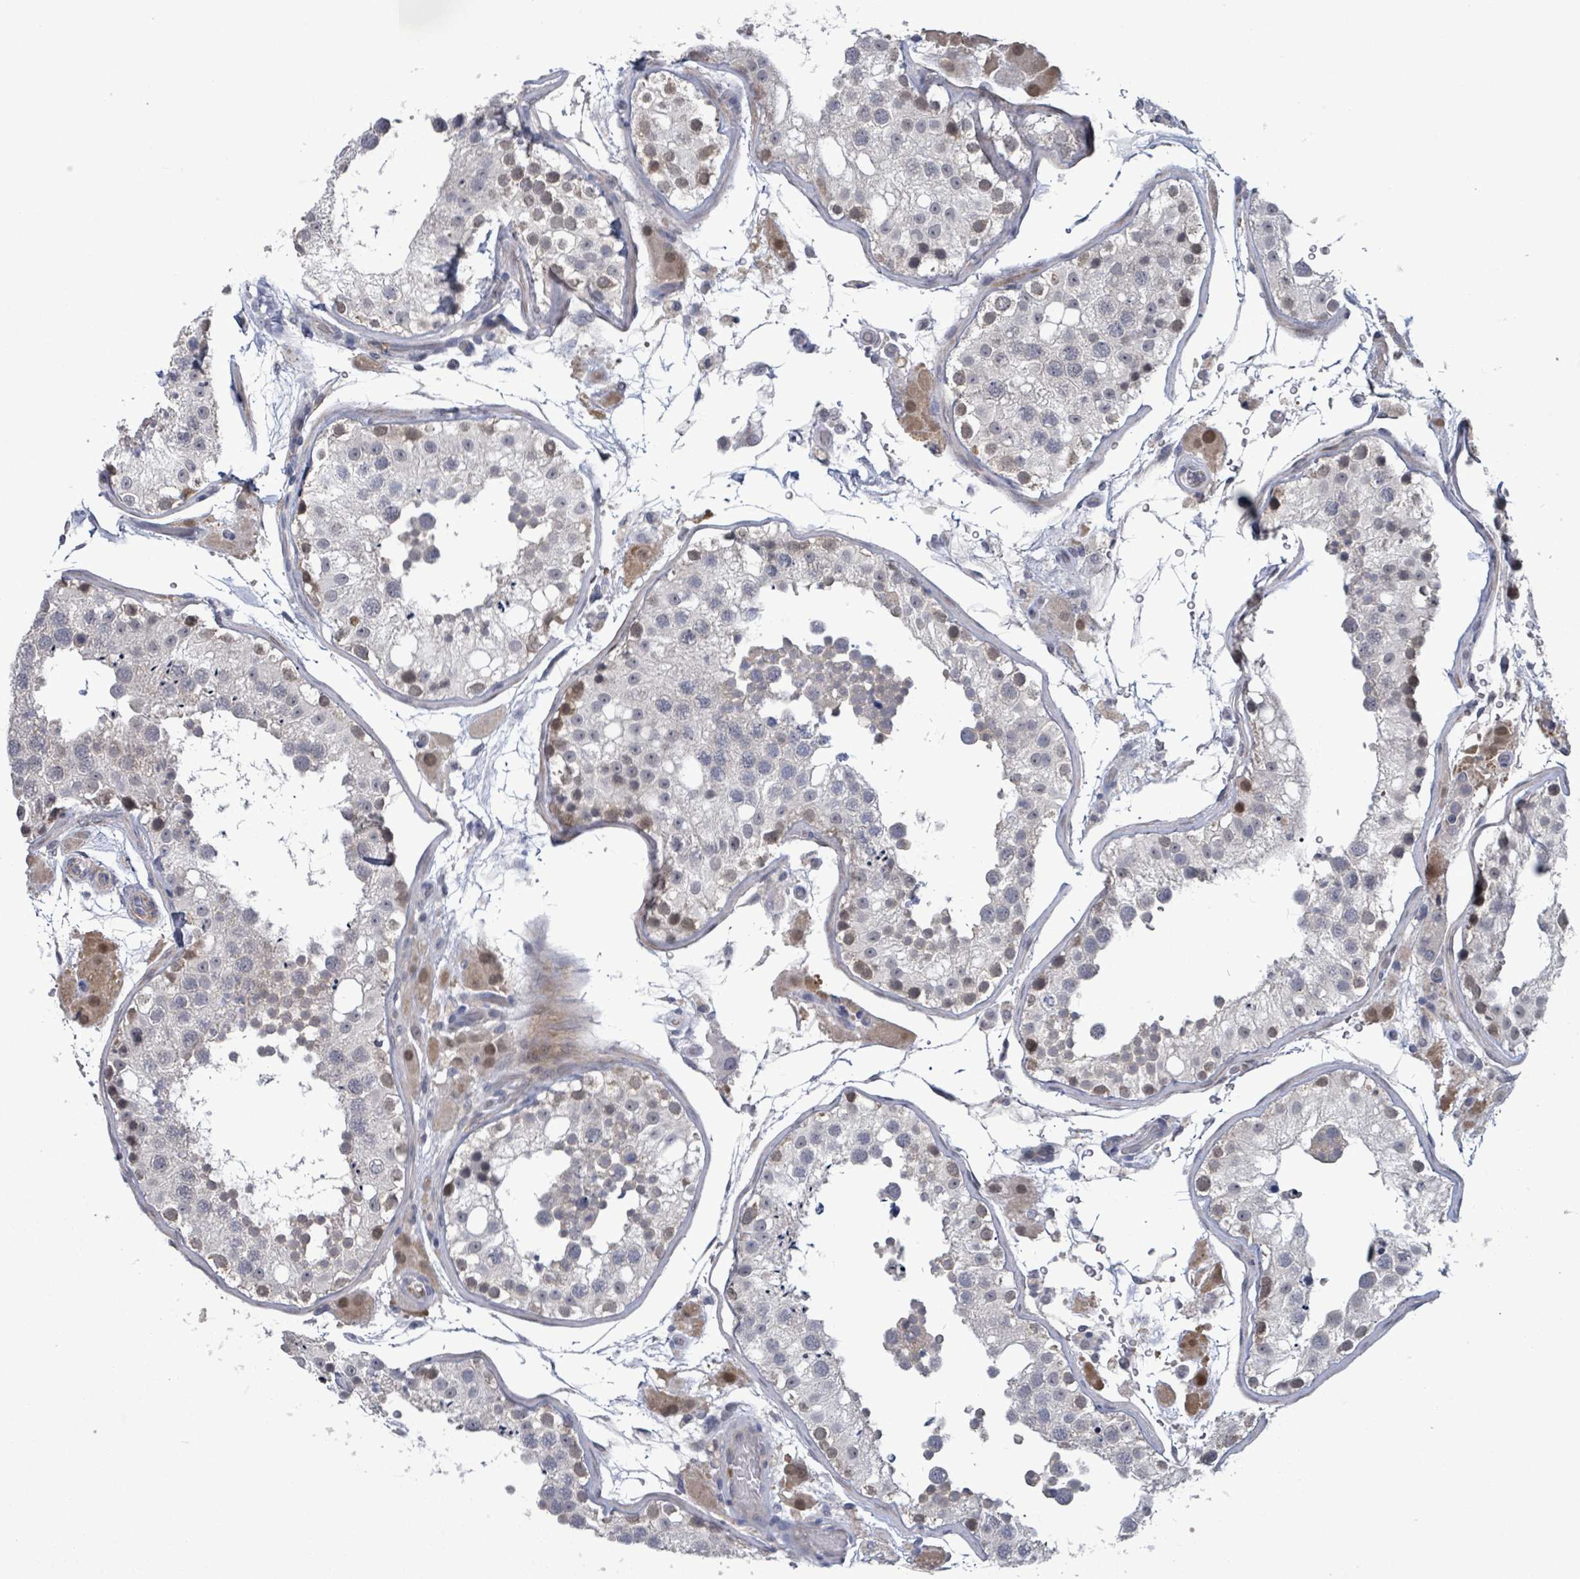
{"staining": {"intensity": "weak", "quantity": "<25%", "location": "cytoplasmic/membranous"}, "tissue": "testis", "cell_type": "Cells in seminiferous ducts", "image_type": "normal", "snomed": [{"axis": "morphology", "description": "Normal tissue, NOS"}, {"axis": "topography", "description": "Testis"}], "caption": "This is a photomicrograph of IHC staining of normal testis, which shows no staining in cells in seminiferous ducts.", "gene": "AMMECR1", "patient": {"sex": "male", "age": 26}}